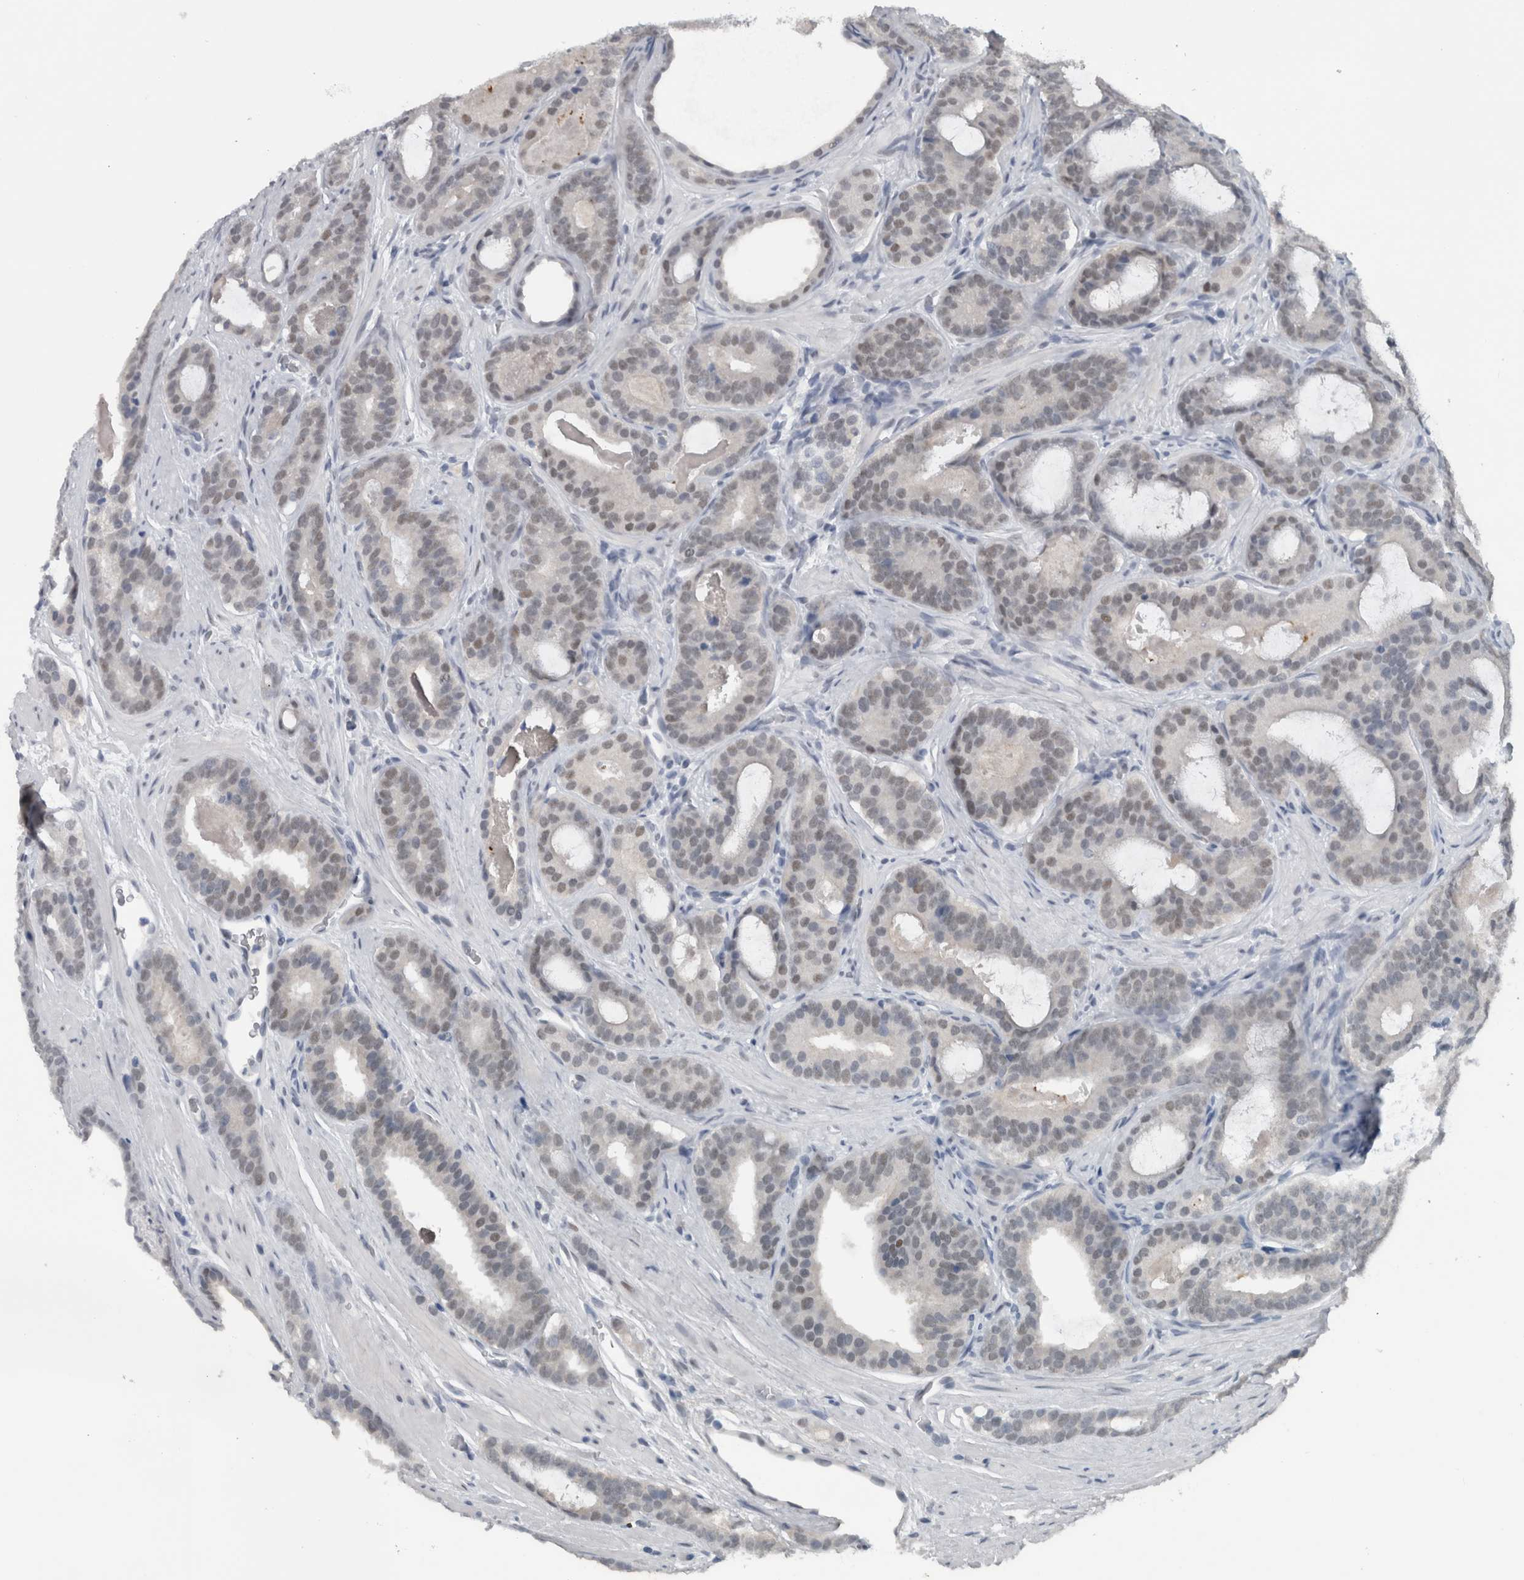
{"staining": {"intensity": "weak", "quantity": "<25%", "location": "nuclear"}, "tissue": "prostate cancer", "cell_type": "Tumor cells", "image_type": "cancer", "snomed": [{"axis": "morphology", "description": "Adenocarcinoma, High grade"}, {"axis": "topography", "description": "Prostate"}], "caption": "The micrograph shows no significant staining in tumor cells of prostate adenocarcinoma (high-grade). (Stains: DAB IHC with hematoxylin counter stain, Microscopy: brightfield microscopy at high magnification).", "gene": "ZBTB21", "patient": {"sex": "male", "age": 60}}